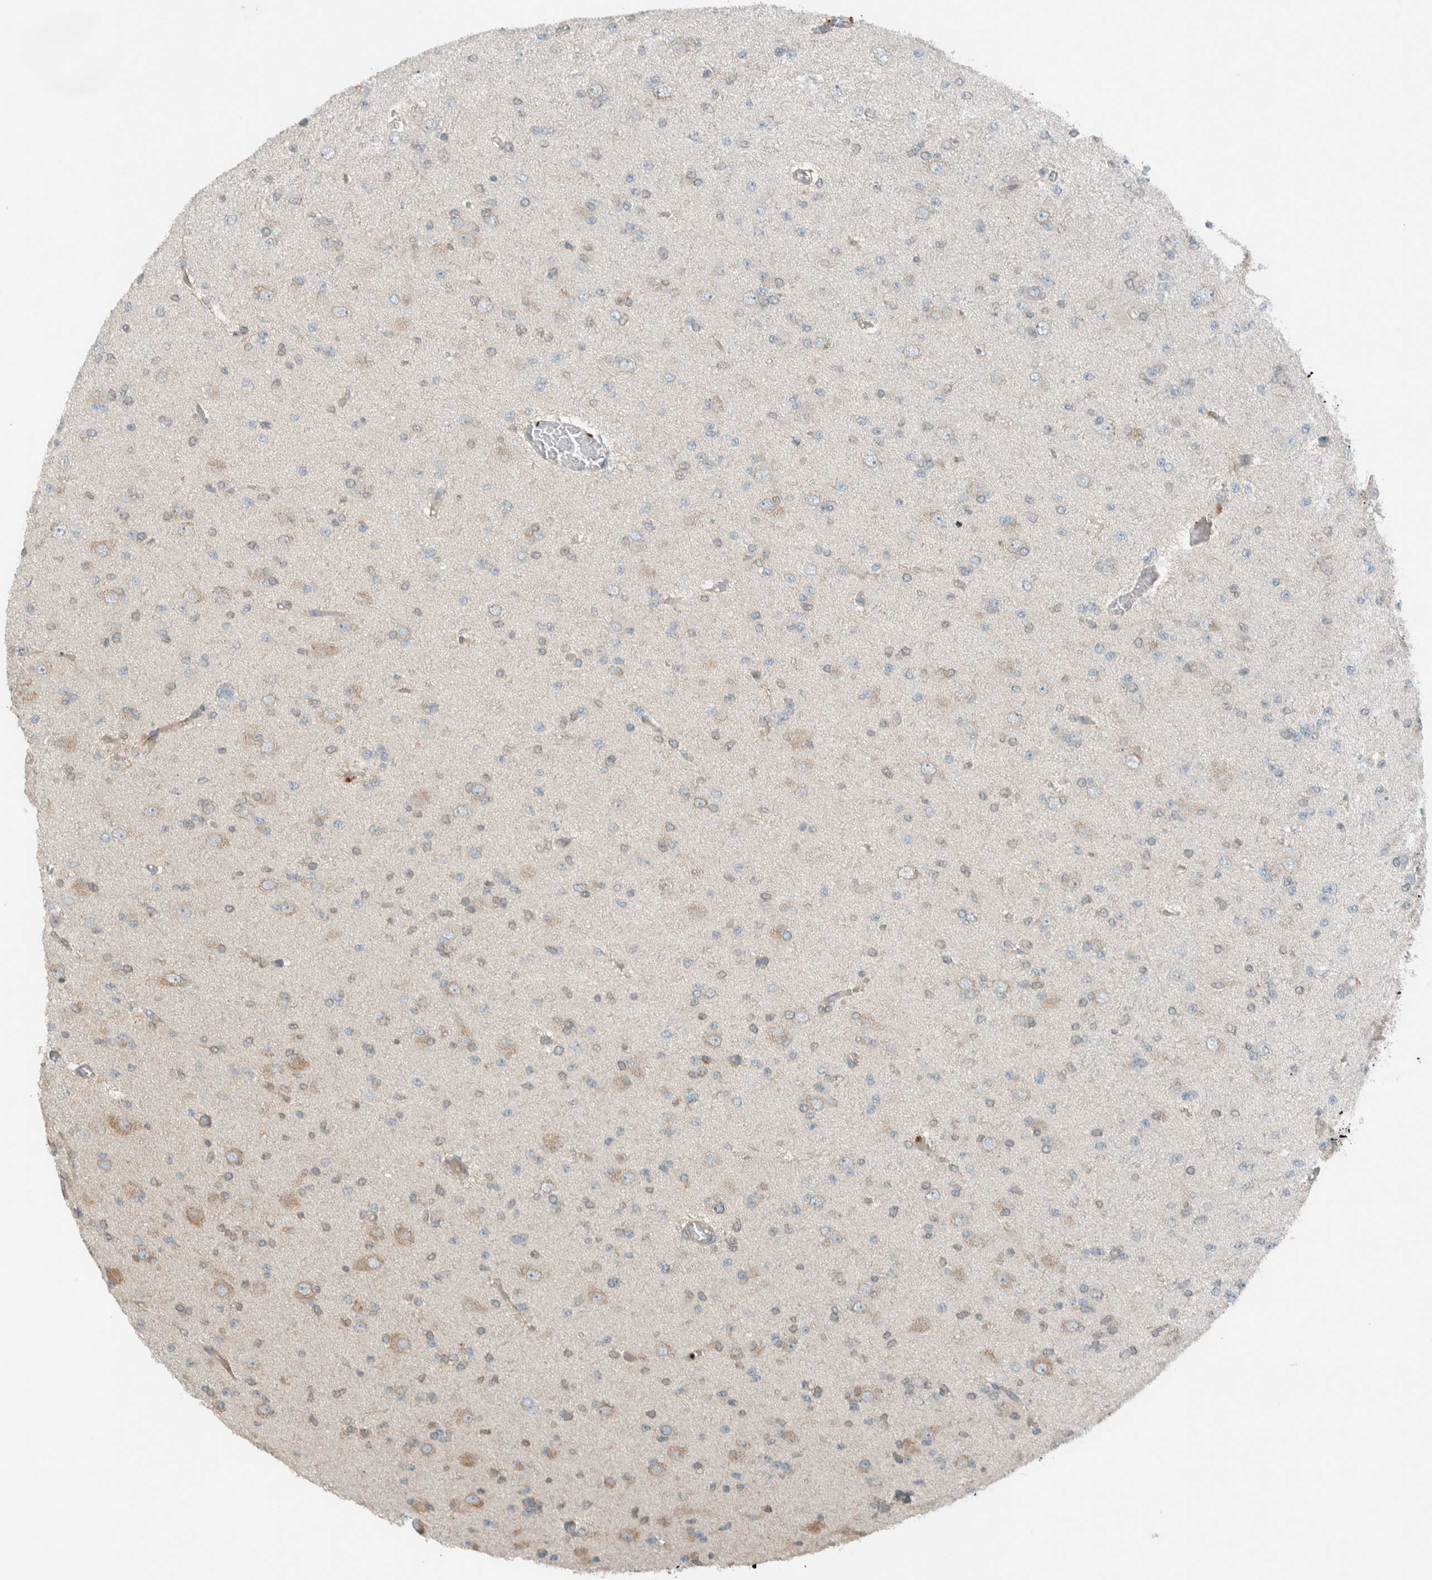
{"staining": {"intensity": "negative", "quantity": "none", "location": "none"}, "tissue": "glioma", "cell_type": "Tumor cells", "image_type": "cancer", "snomed": [{"axis": "morphology", "description": "Glioma, malignant, Low grade"}, {"axis": "topography", "description": "Brain"}], "caption": "Tumor cells show no significant protein staining in malignant low-grade glioma.", "gene": "SEL1L", "patient": {"sex": "female", "age": 22}}